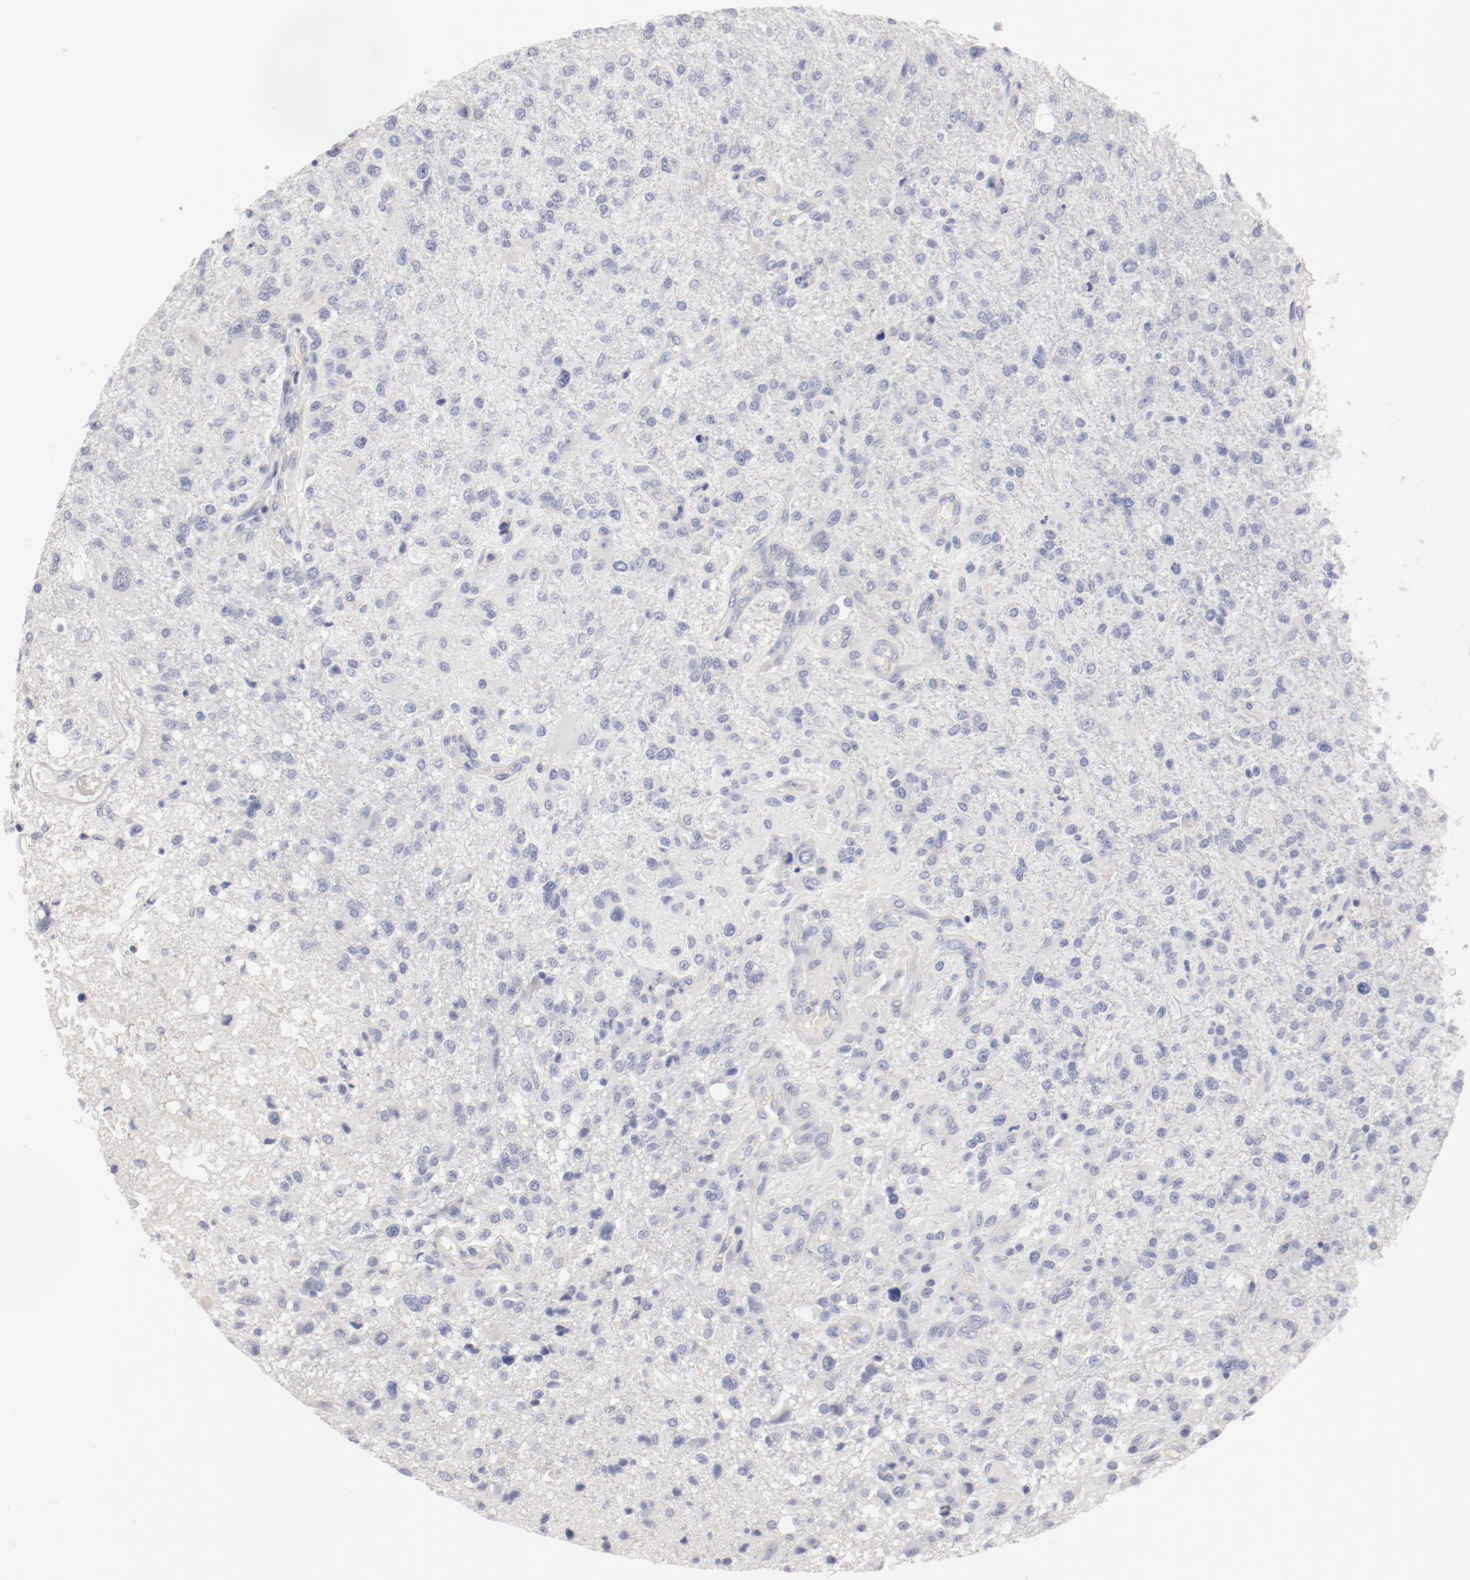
{"staining": {"intensity": "negative", "quantity": "none", "location": "none"}, "tissue": "glioma", "cell_type": "Tumor cells", "image_type": "cancer", "snomed": [{"axis": "morphology", "description": "Glioma, malignant, High grade"}, {"axis": "topography", "description": "Cerebral cortex"}], "caption": "This is an IHC micrograph of human malignant glioma (high-grade). There is no positivity in tumor cells.", "gene": "LAX1", "patient": {"sex": "male", "age": 76}}